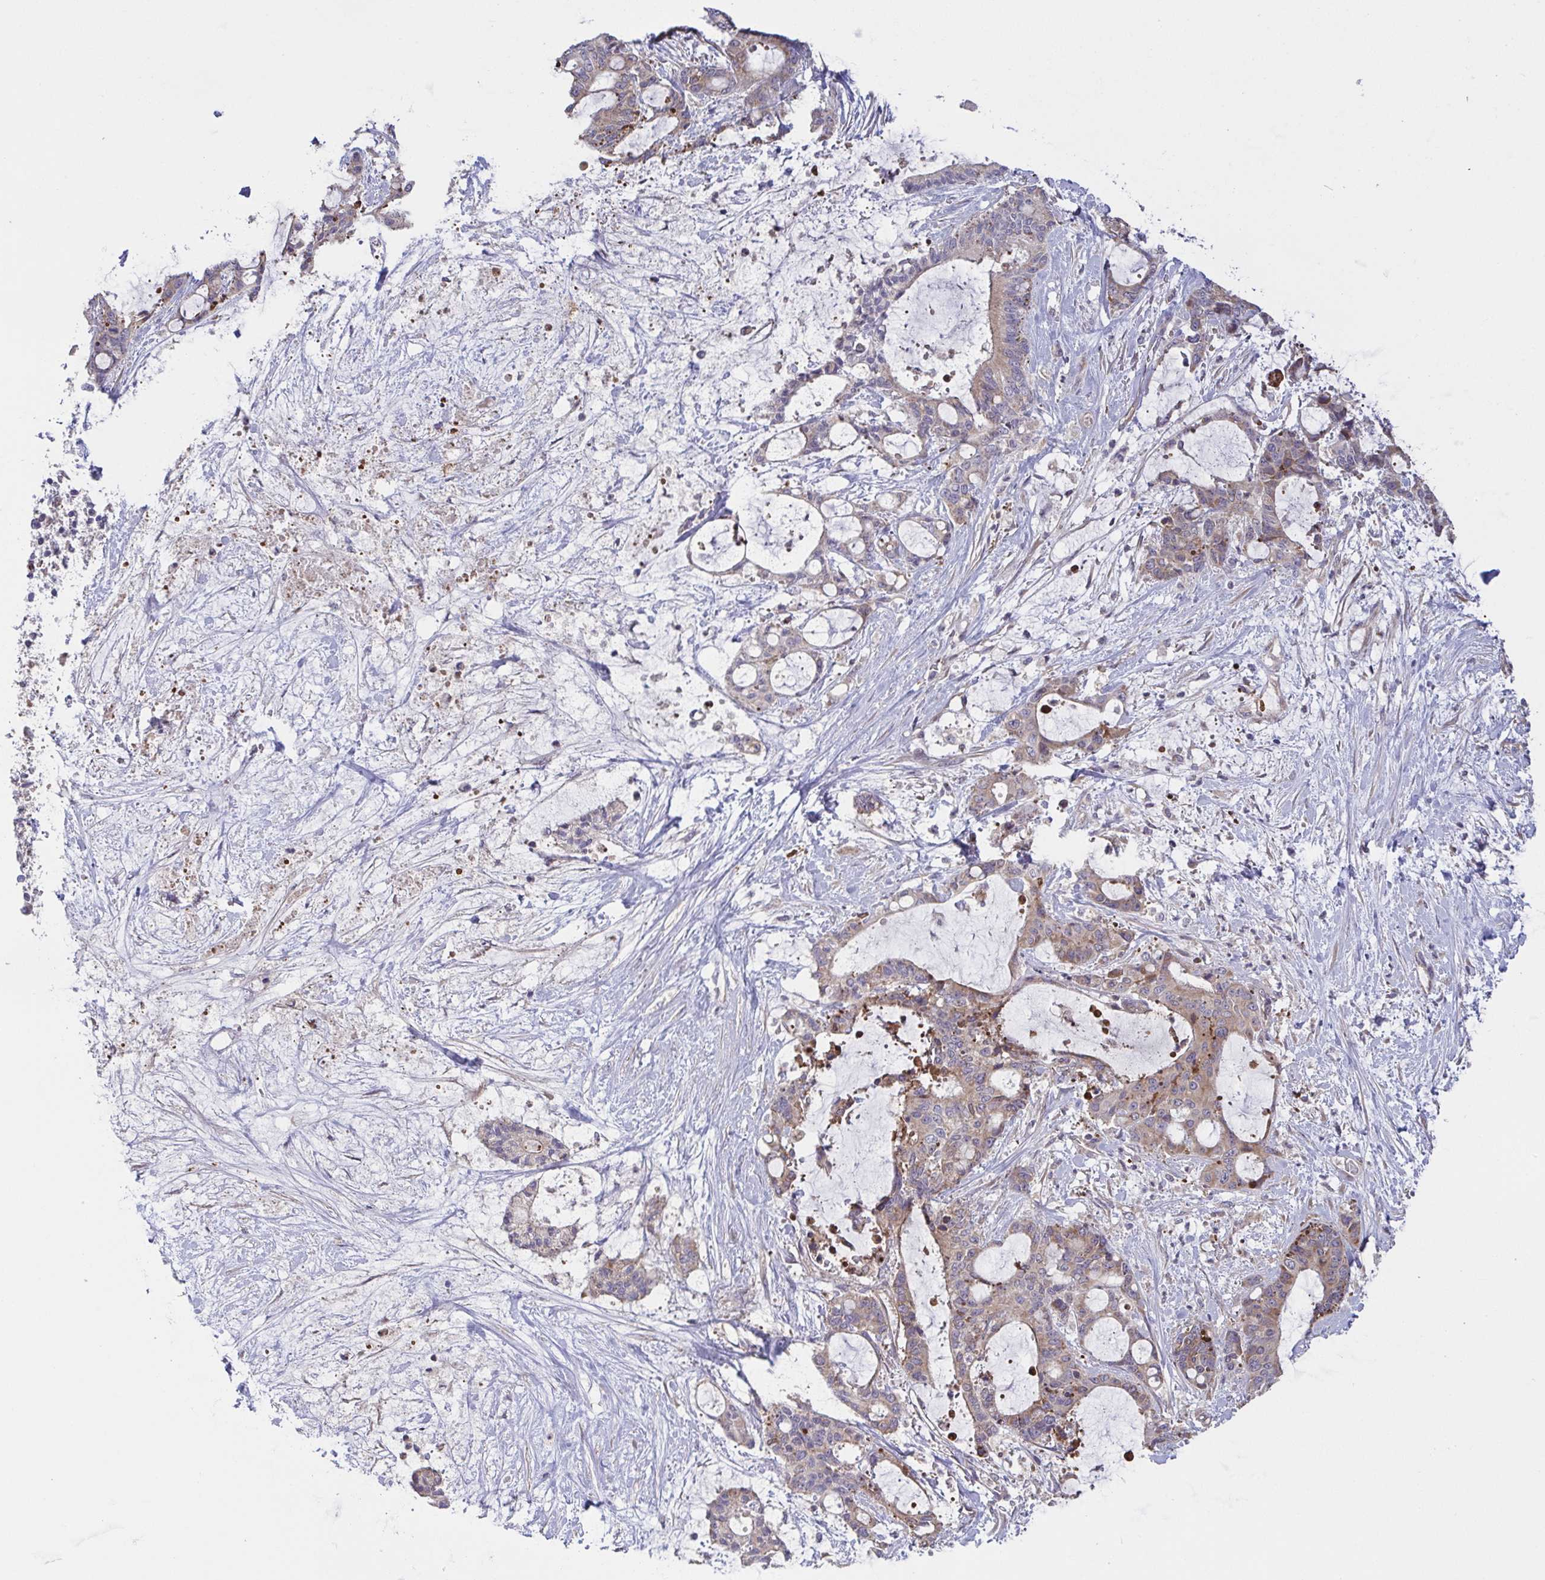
{"staining": {"intensity": "weak", "quantity": "25%-75%", "location": "cytoplasmic/membranous"}, "tissue": "liver cancer", "cell_type": "Tumor cells", "image_type": "cancer", "snomed": [{"axis": "morphology", "description": "Normal tissue, NOS"}, {"axis": "morphology", "description": "Cholangiocarcinoma"}, {"axis": "topography", "description": "Liver"}, {"axis": "topography", "description": "Peripheral nerve tissue"}], "caption": "Immunohistochemical staining of human cholangiocarcinoma (liver) reveals weak cytoplasmic/membranous protein staining in approximately 25%-75% of tumor cells.", "gene": "OSBPL7", "patient": {"sex": "female", "age": 73}}